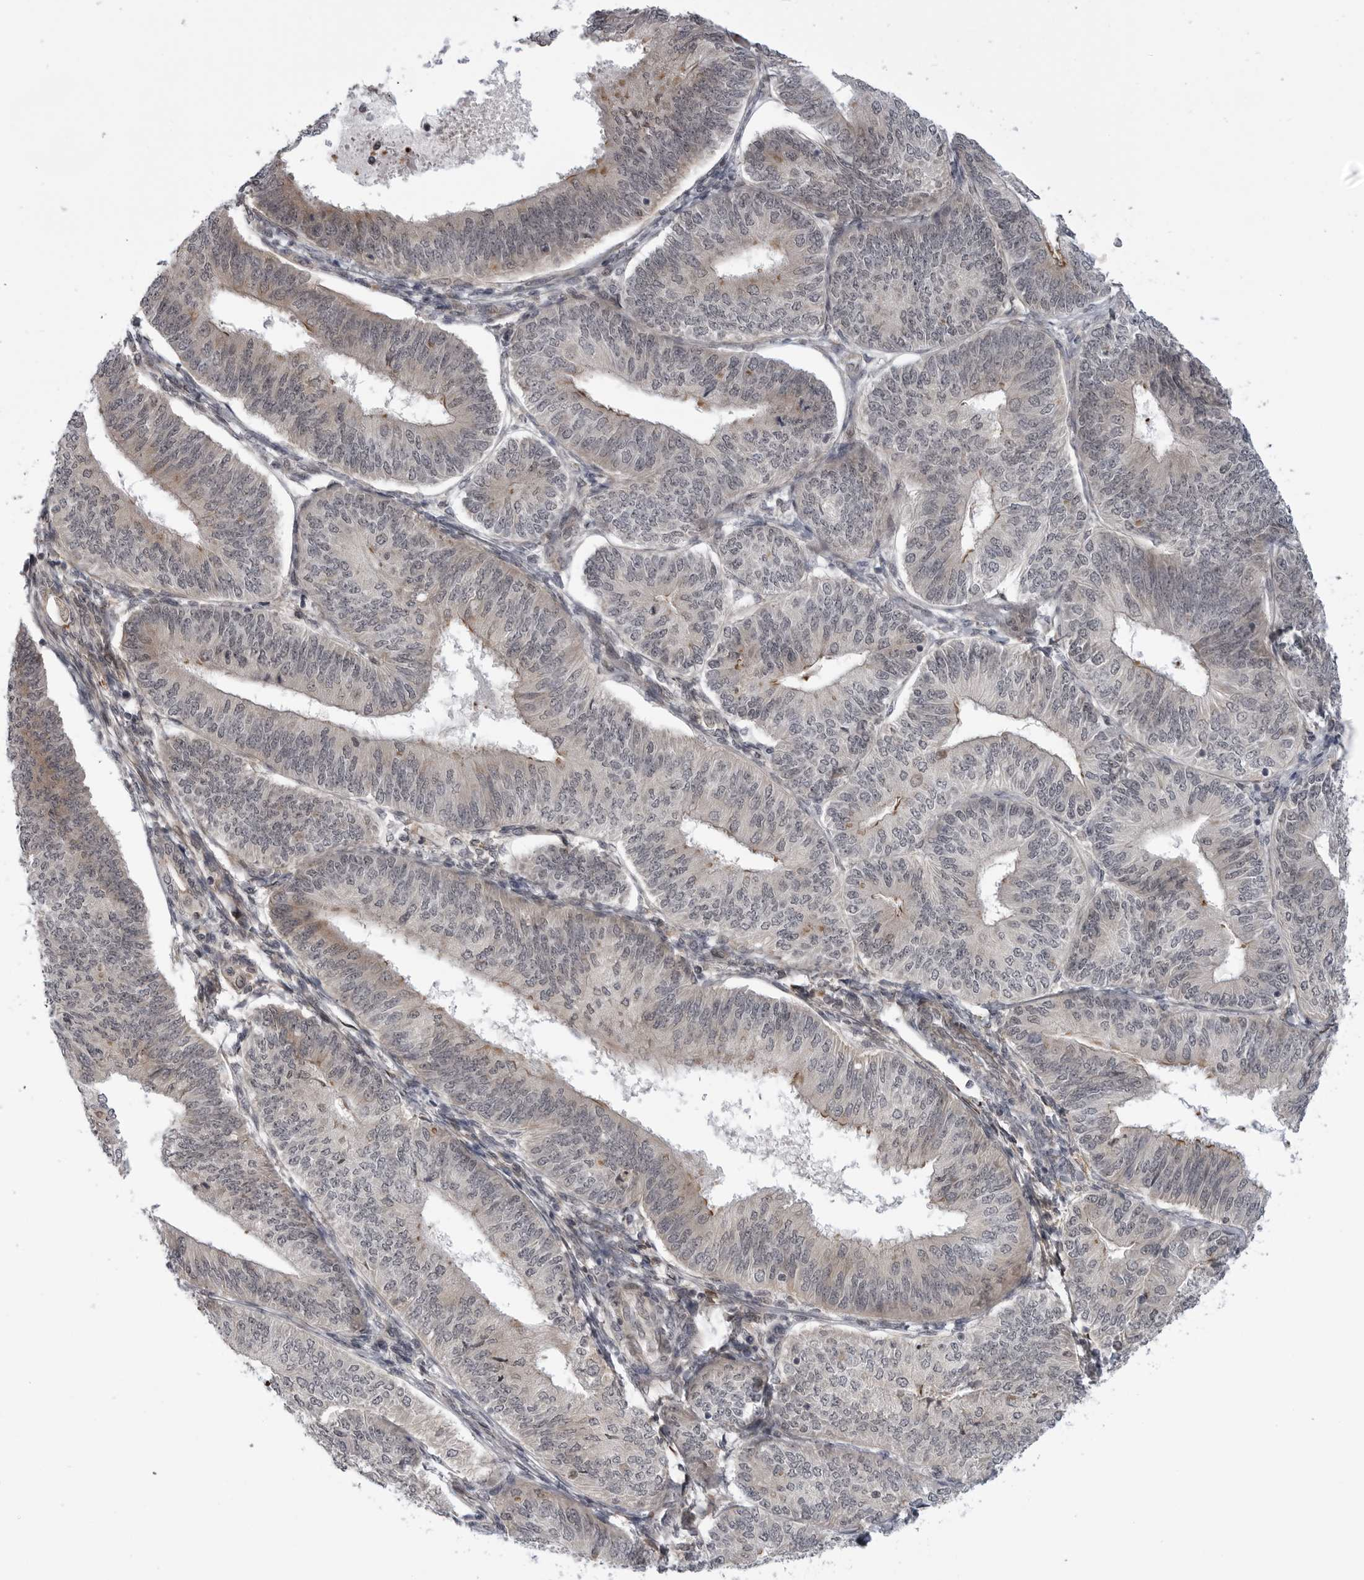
{"staining": {"intensity": "moderate", "quantity": "<25%", "location": "cytoplasmic/membranous,nuclear"}, "tissue": "endometrial cancer", "cell_type": "Tumor cells", "image_type": "cancer", "snomed": [{"axis": "morphology", "description": "Adenocarcinoma, NOS"}, {"axis": "topography", "description": "Endometrium"}], "caption": "Immunohistochemical staining of human endometrial cancer (adenocarcinoma) shows moderate cytoplasmic/membranous and nuclear protein positivity in about <25% of tumor cells. The protein of interest is stained brown, and the nuclei are stained in blue (DAB IHC with brightfield microscopy, high magnification).", "gene": "LRRC45", "patient": {"sex": "female", "age": 58}}